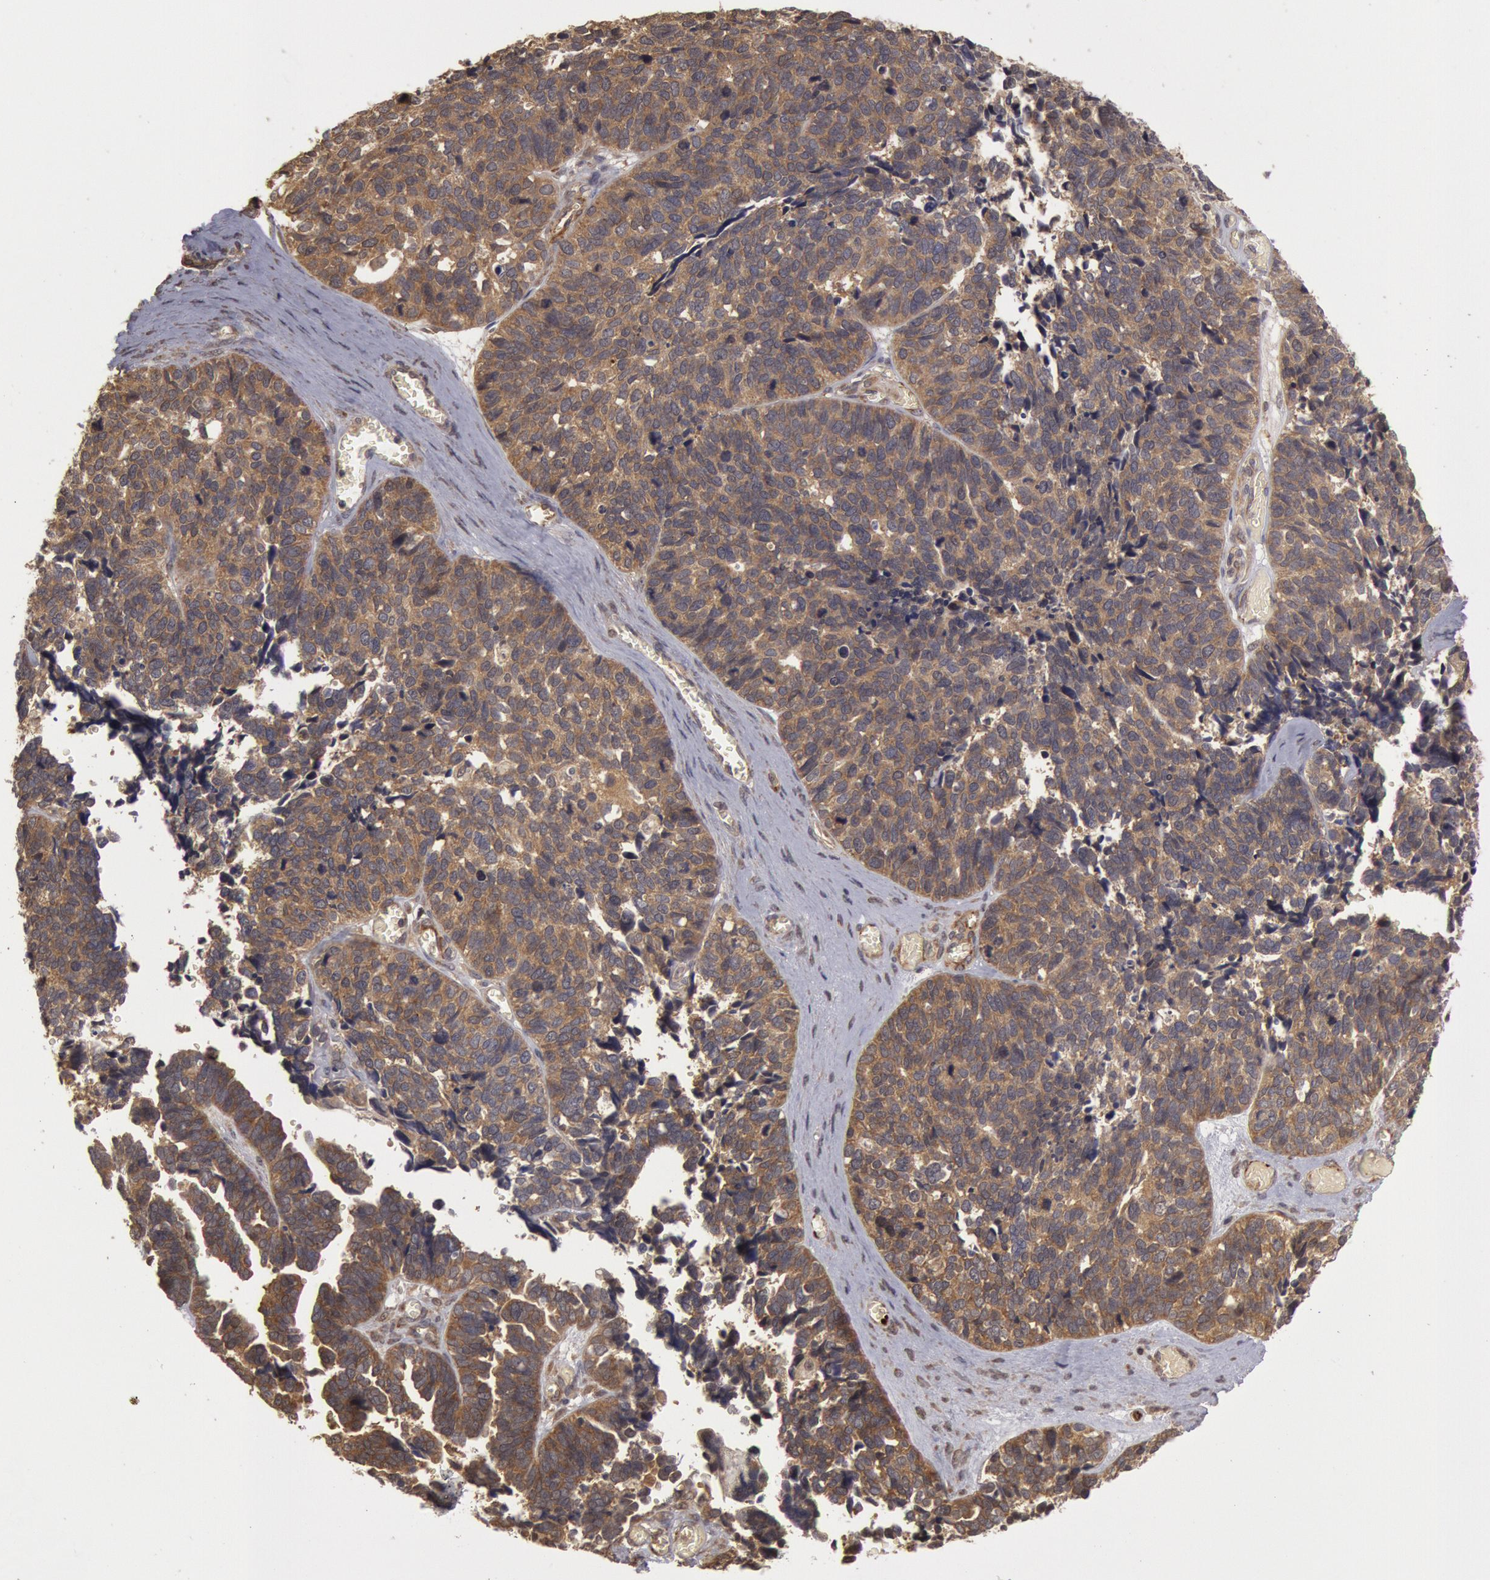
{"staining": {"intensity": "moderate", "quantity": ">75%", "location": "cytoplasmic/membranous"}, "tissue": "ovarian cancer", "cell_type": "Tumor cells", "image_type": "cancer", "snomed": [{"axis": "morphology", "description": "Cystadenocarcinoma, serous, NOS"}, {"axis": "topography", "description": "Ovary"}], "caption": "Moderate cytoplasmic/membranous expression for a protein is seen in approximately >75% of tumor cells of ovarian serous cystadenocarcinoma using immunohistochemistry.", "gene": "USP14", "patient": {"sex": "female", "age": 77}}